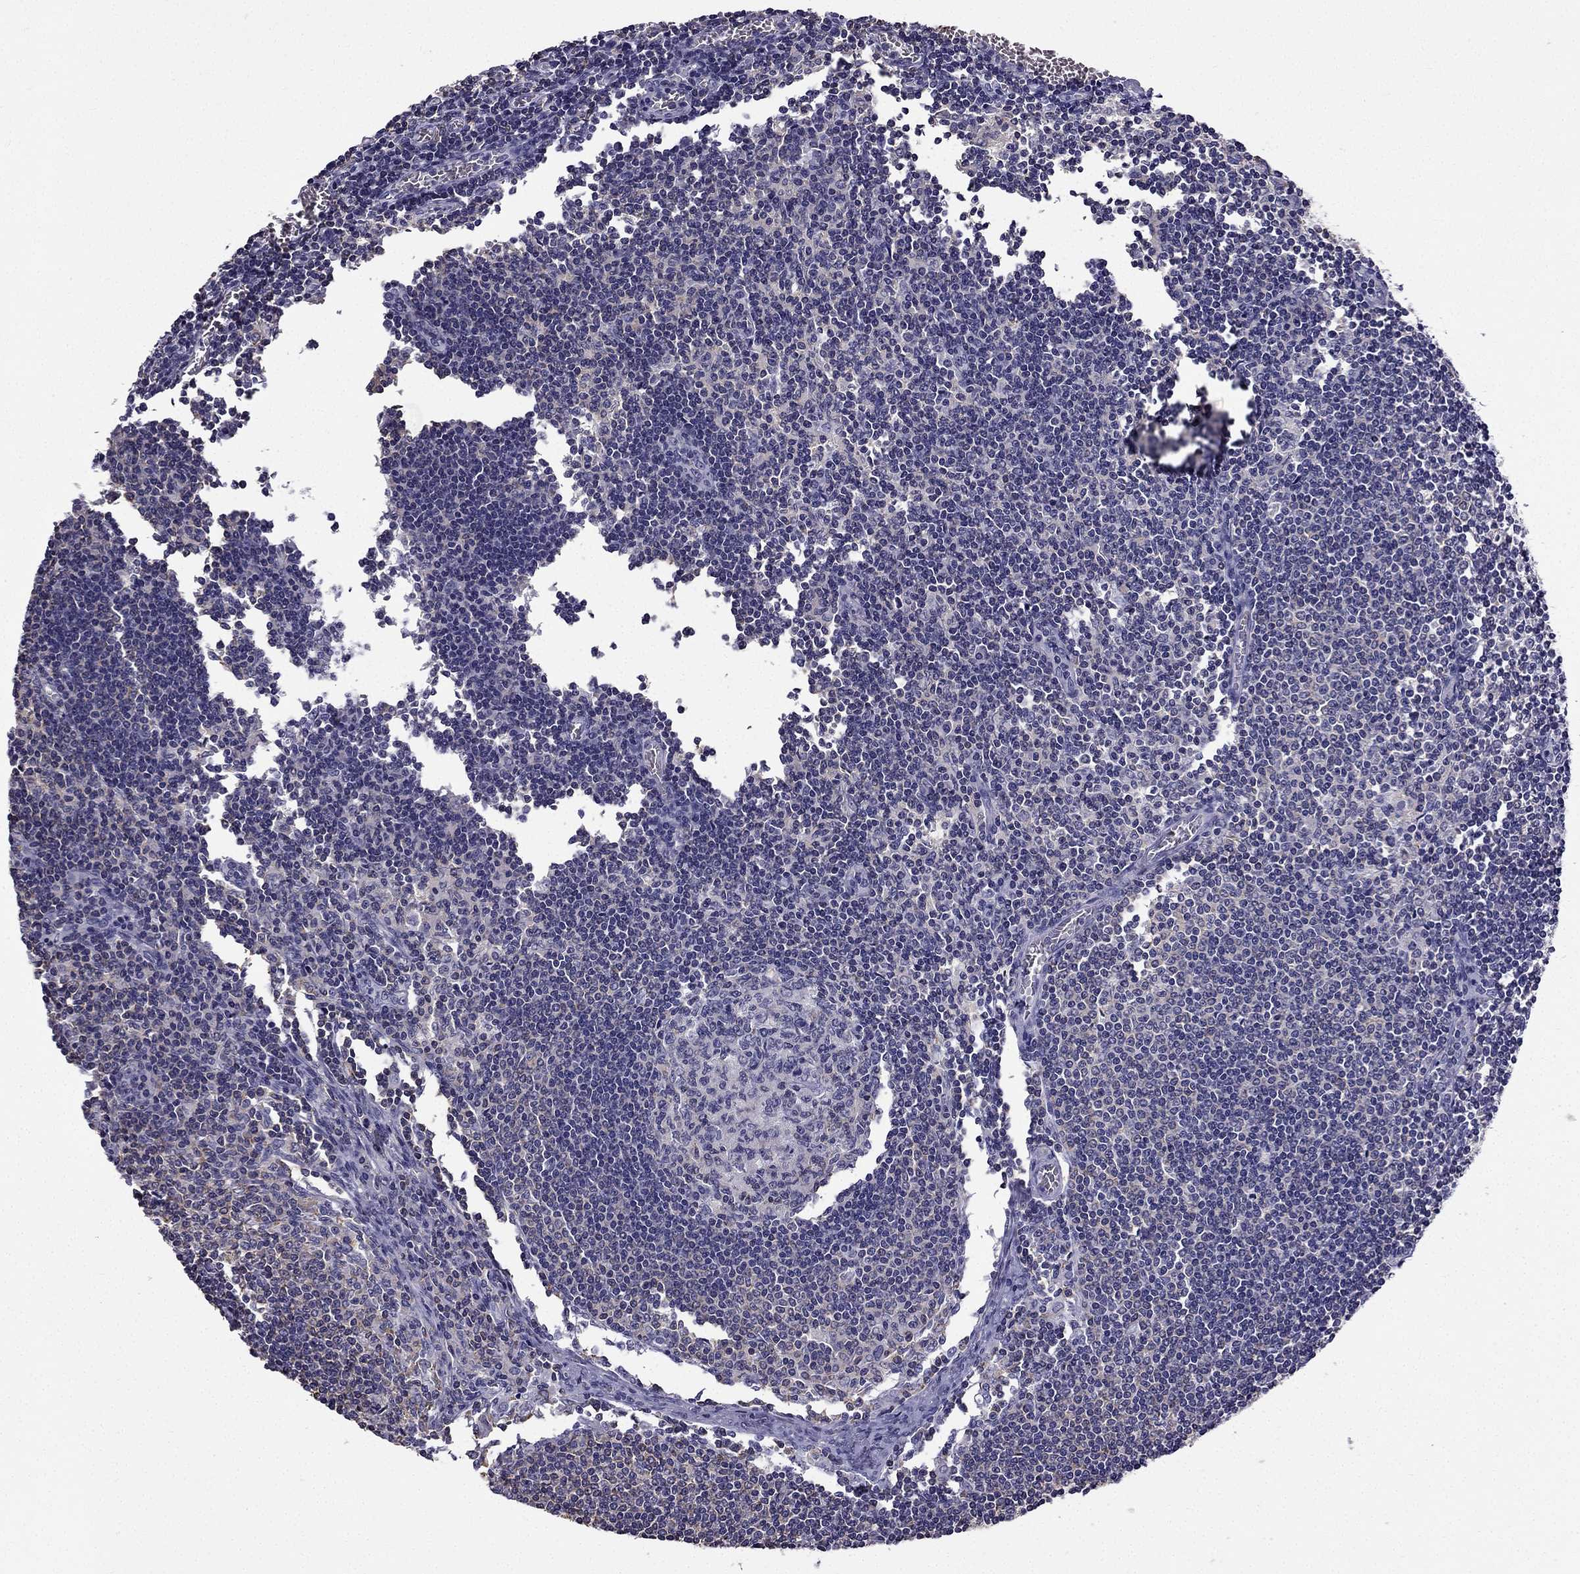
{"staining": {"intensity": "negative", "quantity": "none", "location": "none"}, "tissue": "lymph node", "cell_type": "Germinal center cells", "image_type": "normal", "snomed": [{"axis": "morphology", "description": "Normal tissue, NOS"}, {"axis": "topography", "description": "Lymph node"}], "caption": "DAB immunohistochemical staining of unremarkable lymph node reveals no significant staining in germinal center cells. The staining is performed using DAB brown chromogen with nuclei counter-stained in using hematoxylin.", "gene": "CCK", "patient": {"sex": "male", "age": 59}}